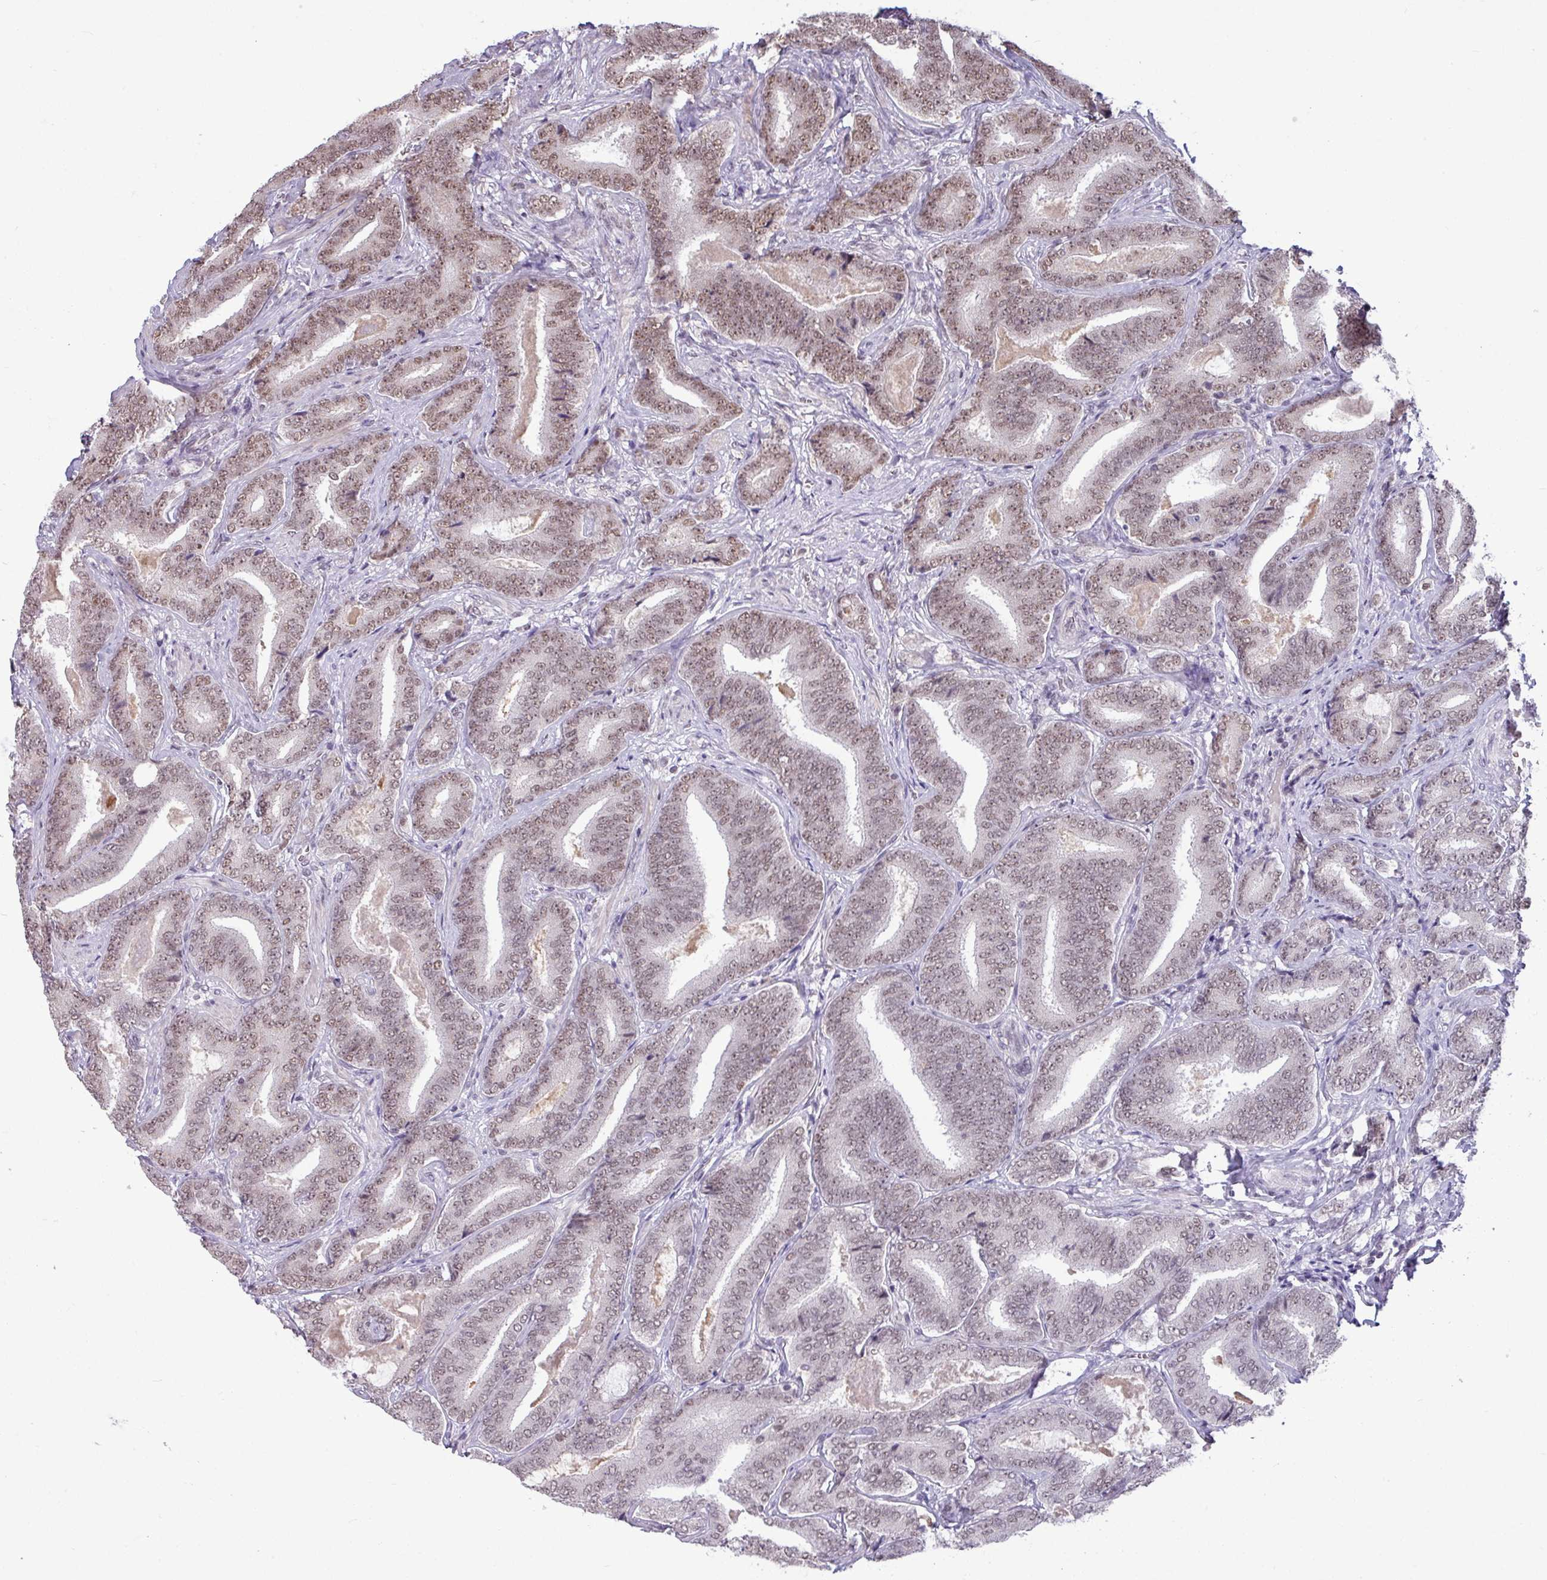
{"staining": {"intensity": "weak", "quantity": "25%-75%", "location": "nuclear"}, "tissue": "prostate cancer", "cell_type": "Tumor cells", "image_type": "cancer", "snomed": [{"axis": "morphology", "description": "Adenocarcinoma, Low grade"}, {"axis": "topography", "description": "Prostate and seminal vesicle, NOS"}], "caption": "Prostate cancer stained with DAB immunohistochemistry (IHC) shows low levels of weak nuclear positivity in approximately 25%-75% of tumor cells.", "gene": "TDG", "patient": {"sex": "male", "age": 61}}